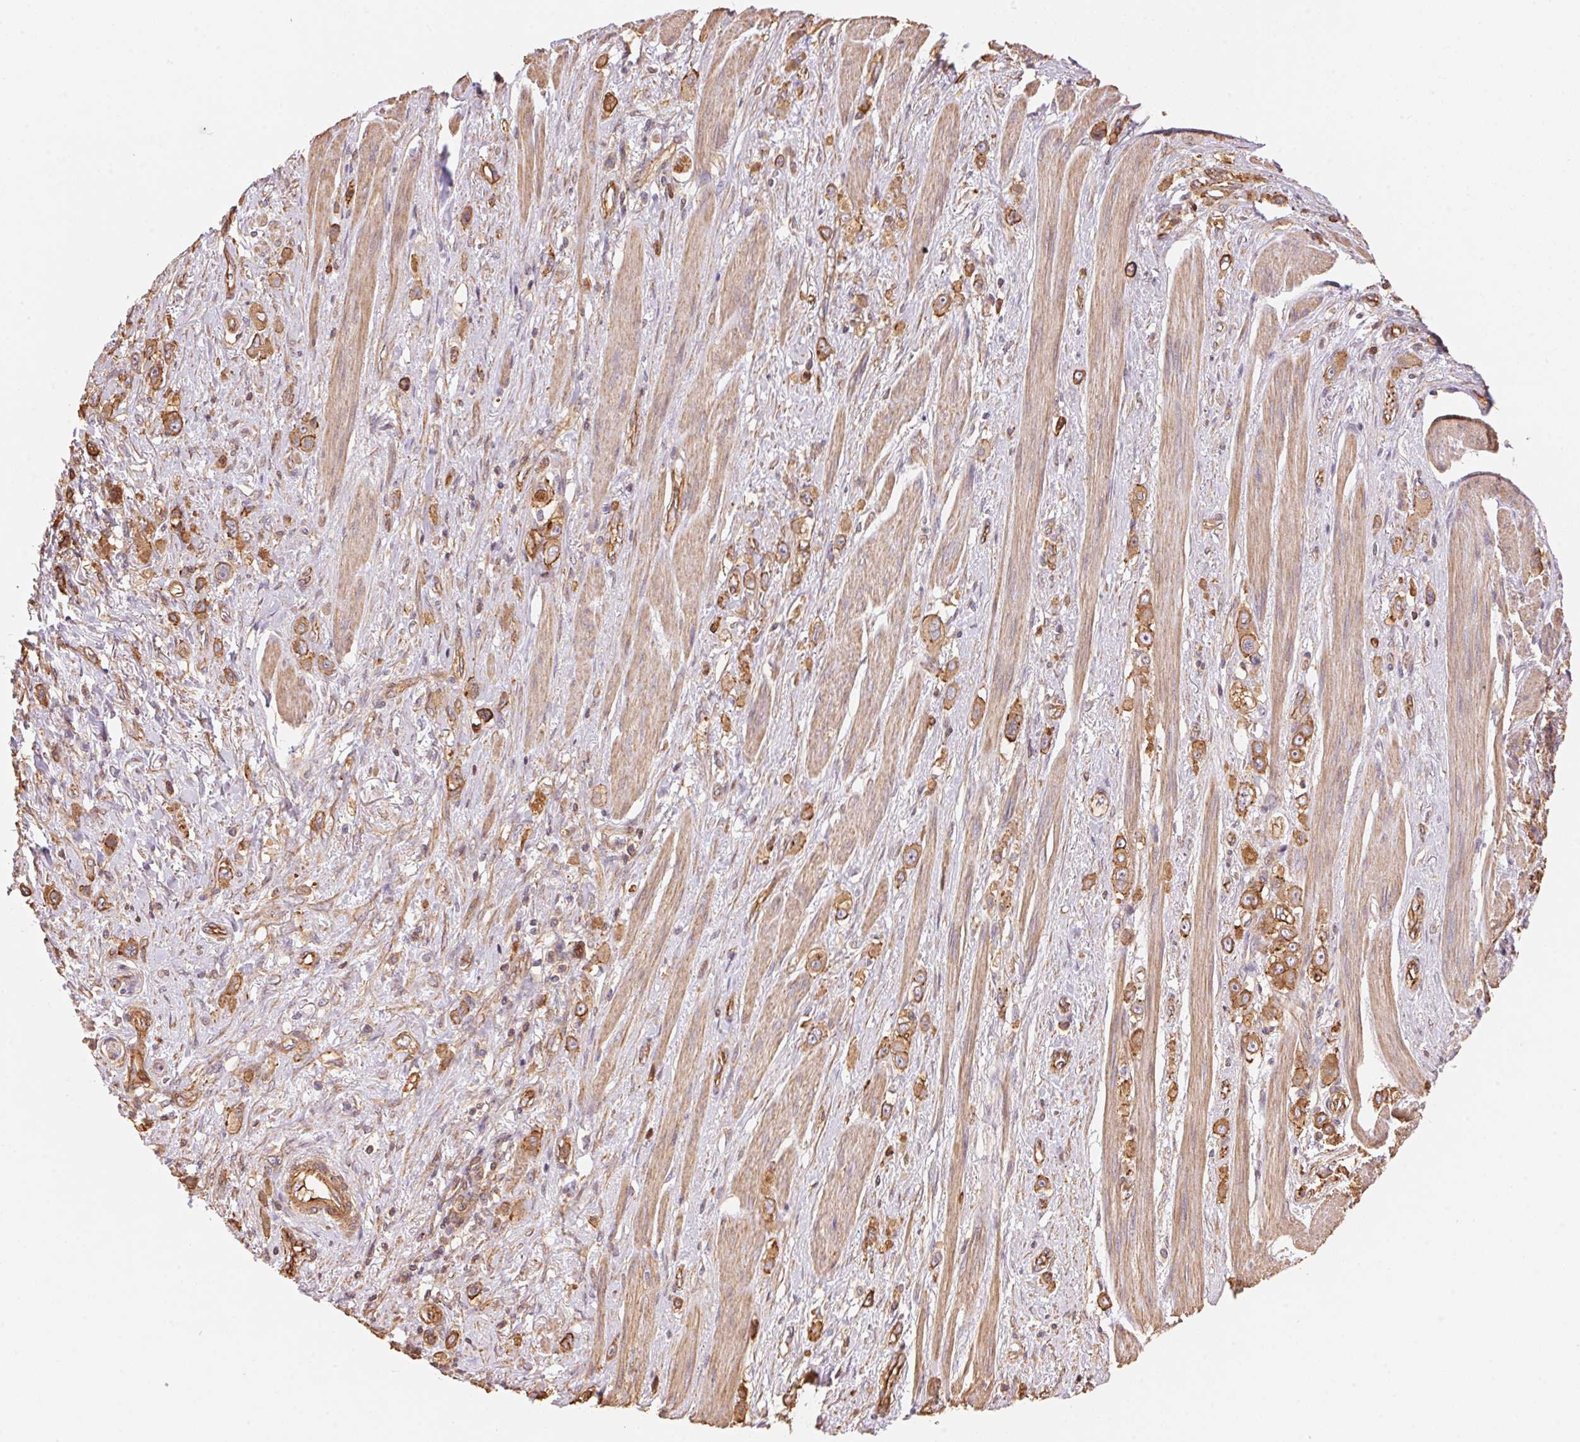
{"staining": {"intensity": "moderate", "quantity": ">75%", "location": "cytoplasmic/membranous"}, "tissue": "stomach cancer", "cell_type": "Tumor cells", "image_type": "cancer", "snomed": [{"axis": "morphology", "description": "Adenocarcinoma, NOS"}, {"axis": "topography", "description": "Stomach, upper"}], "caption": "Stomach adenocarcinoma stained for a protein (brown) reveals moderate cytoplasmic/membranous positive staining in approximately >75% of tumor cells.", "gene": "FRAS1", "patient": {"sex": "male", "age": 75}}